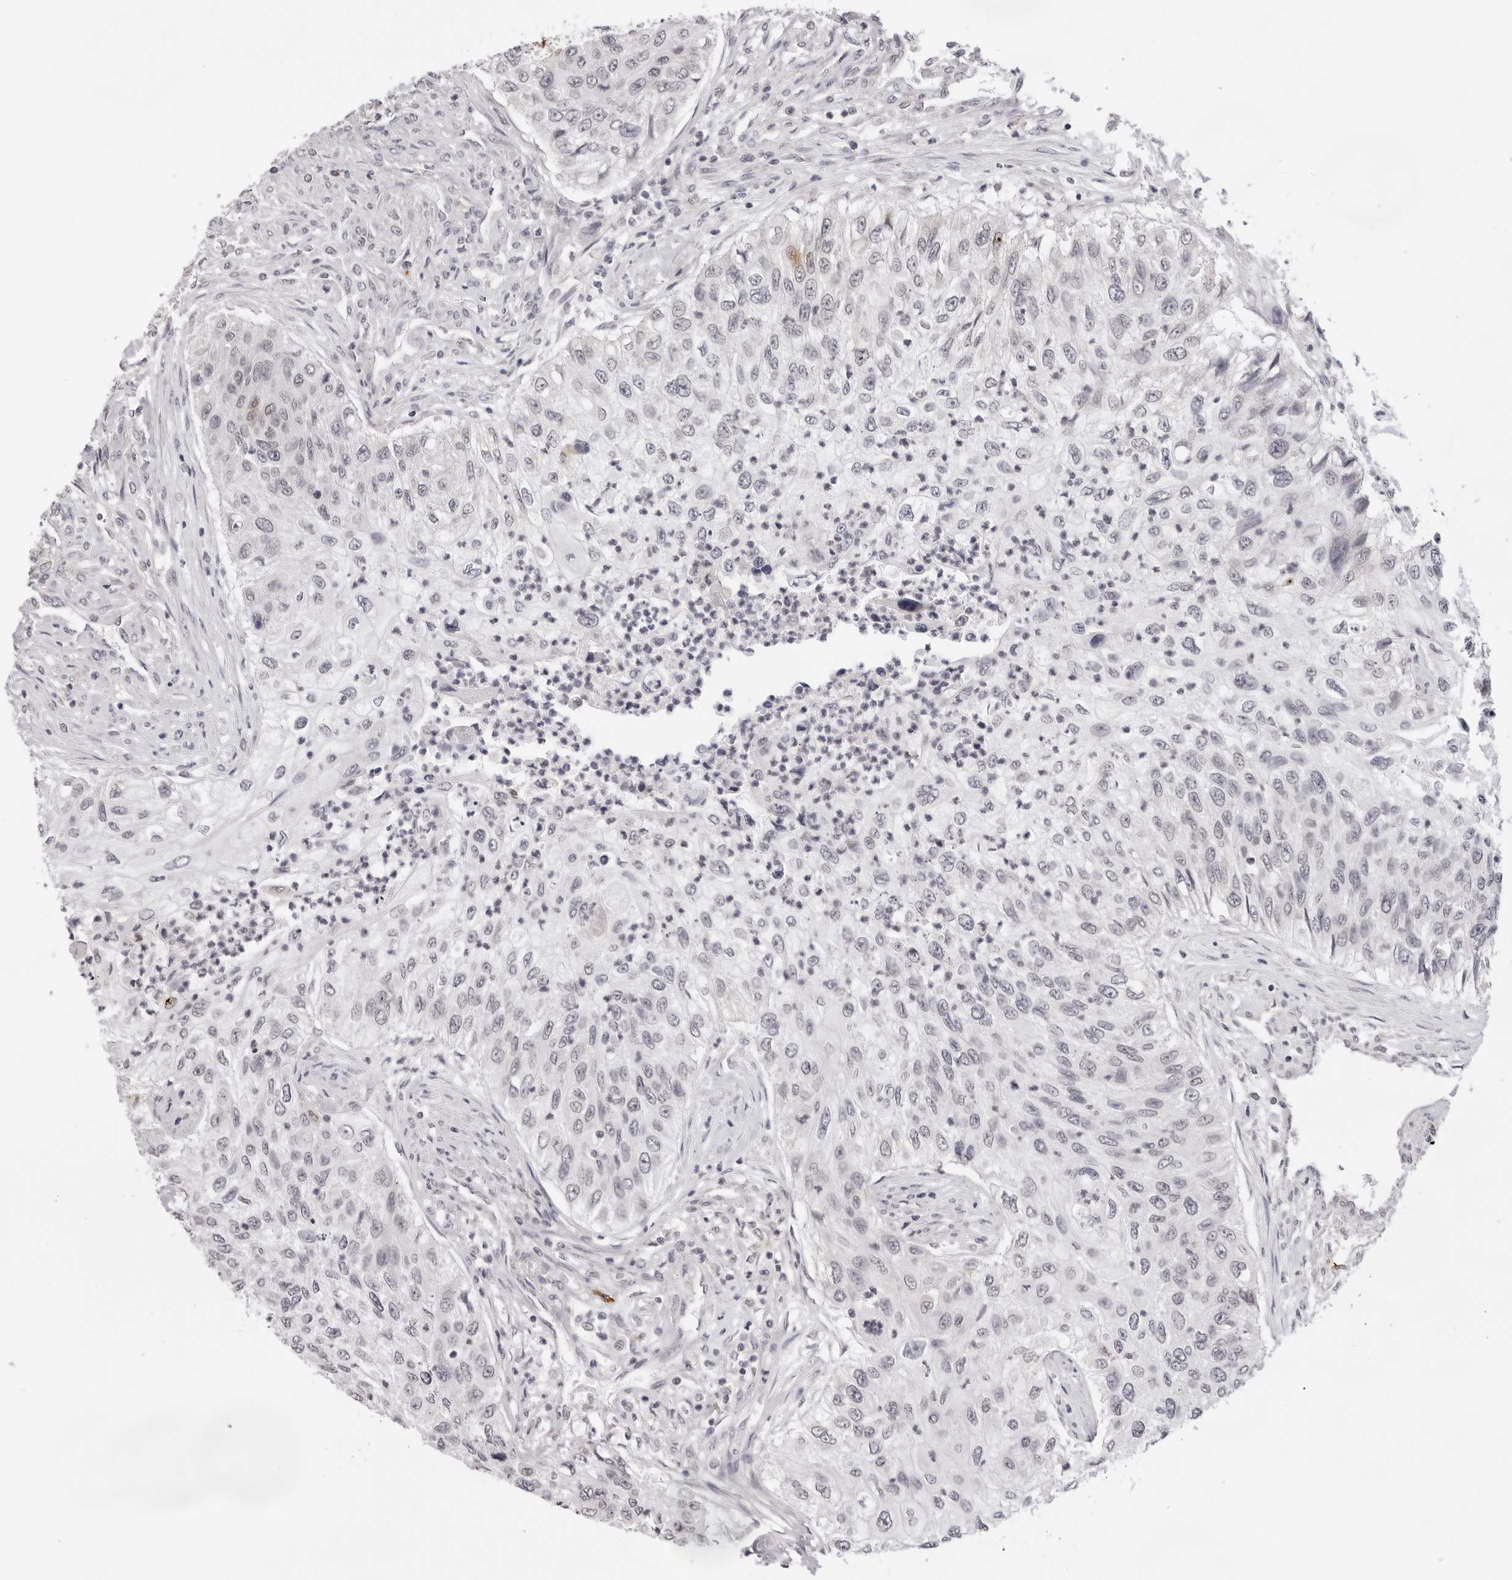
{"staining": {"intensity": "negative", "quantity": "none", "location": "none"}, "tissue": "urothelial cancer", "cell_type": "Tumor cells", "image_type": "cancer", "snomed": [{"axis": "morphology", "description": "Urothelial carcinoma, High grade"}, {"axis": "topography", "description": "Urinary bladder"}], "caption": "IHC micrograph of neoplastic tissue: urothelial cancer stained with DAB (3,3'-diaminobenzidine) reveals no significant protein positivity in tumor cells. (IHC, brightfield microscopy, high magnification).", "gene": "IL17RA", "patient": {"sex": "female", "age": 60}}